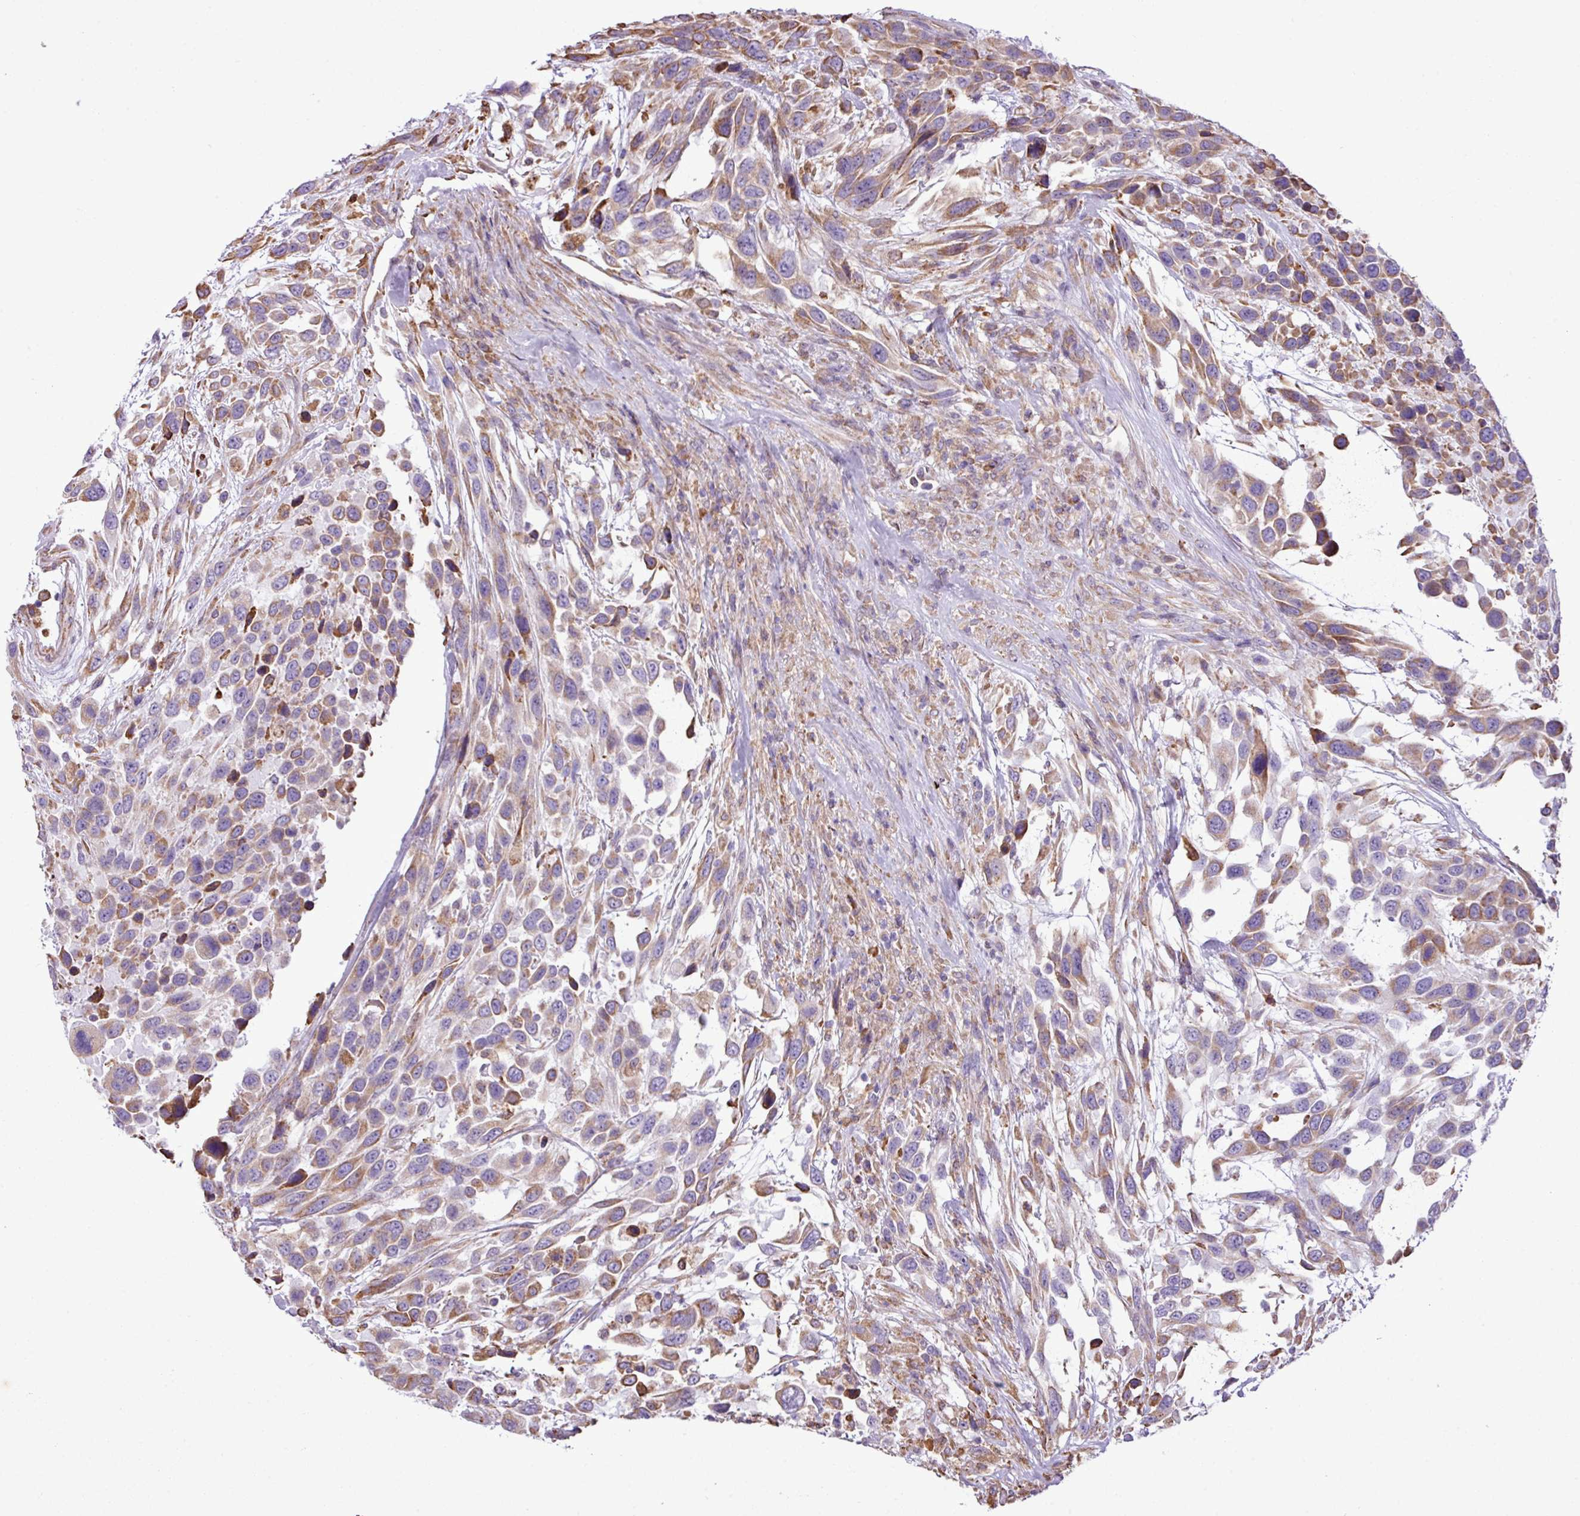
{"staining": {"intensity": "moderate", "quantity": "25%-75%", "location": "cytoplasmic/membranous"}, "tissue": "urothelial cancer", "cell_type": "Tumor cells", "image_type": "cancer", "snomed": [{"axis": "morphology", "description": "Urothelial carcinoma, High grade"}, {"axis": "topography", "description": "Urinary bladder"}], "caption": "High-grade urothelial carcinoma tissue demonstrates moderate cytoplasmic/membranous staining in about 25%-75% of tumor cells Nuclei are stained in blue.", "gene": "ZSCAN5A", "patient": {"sex": "female", "age": 70}}